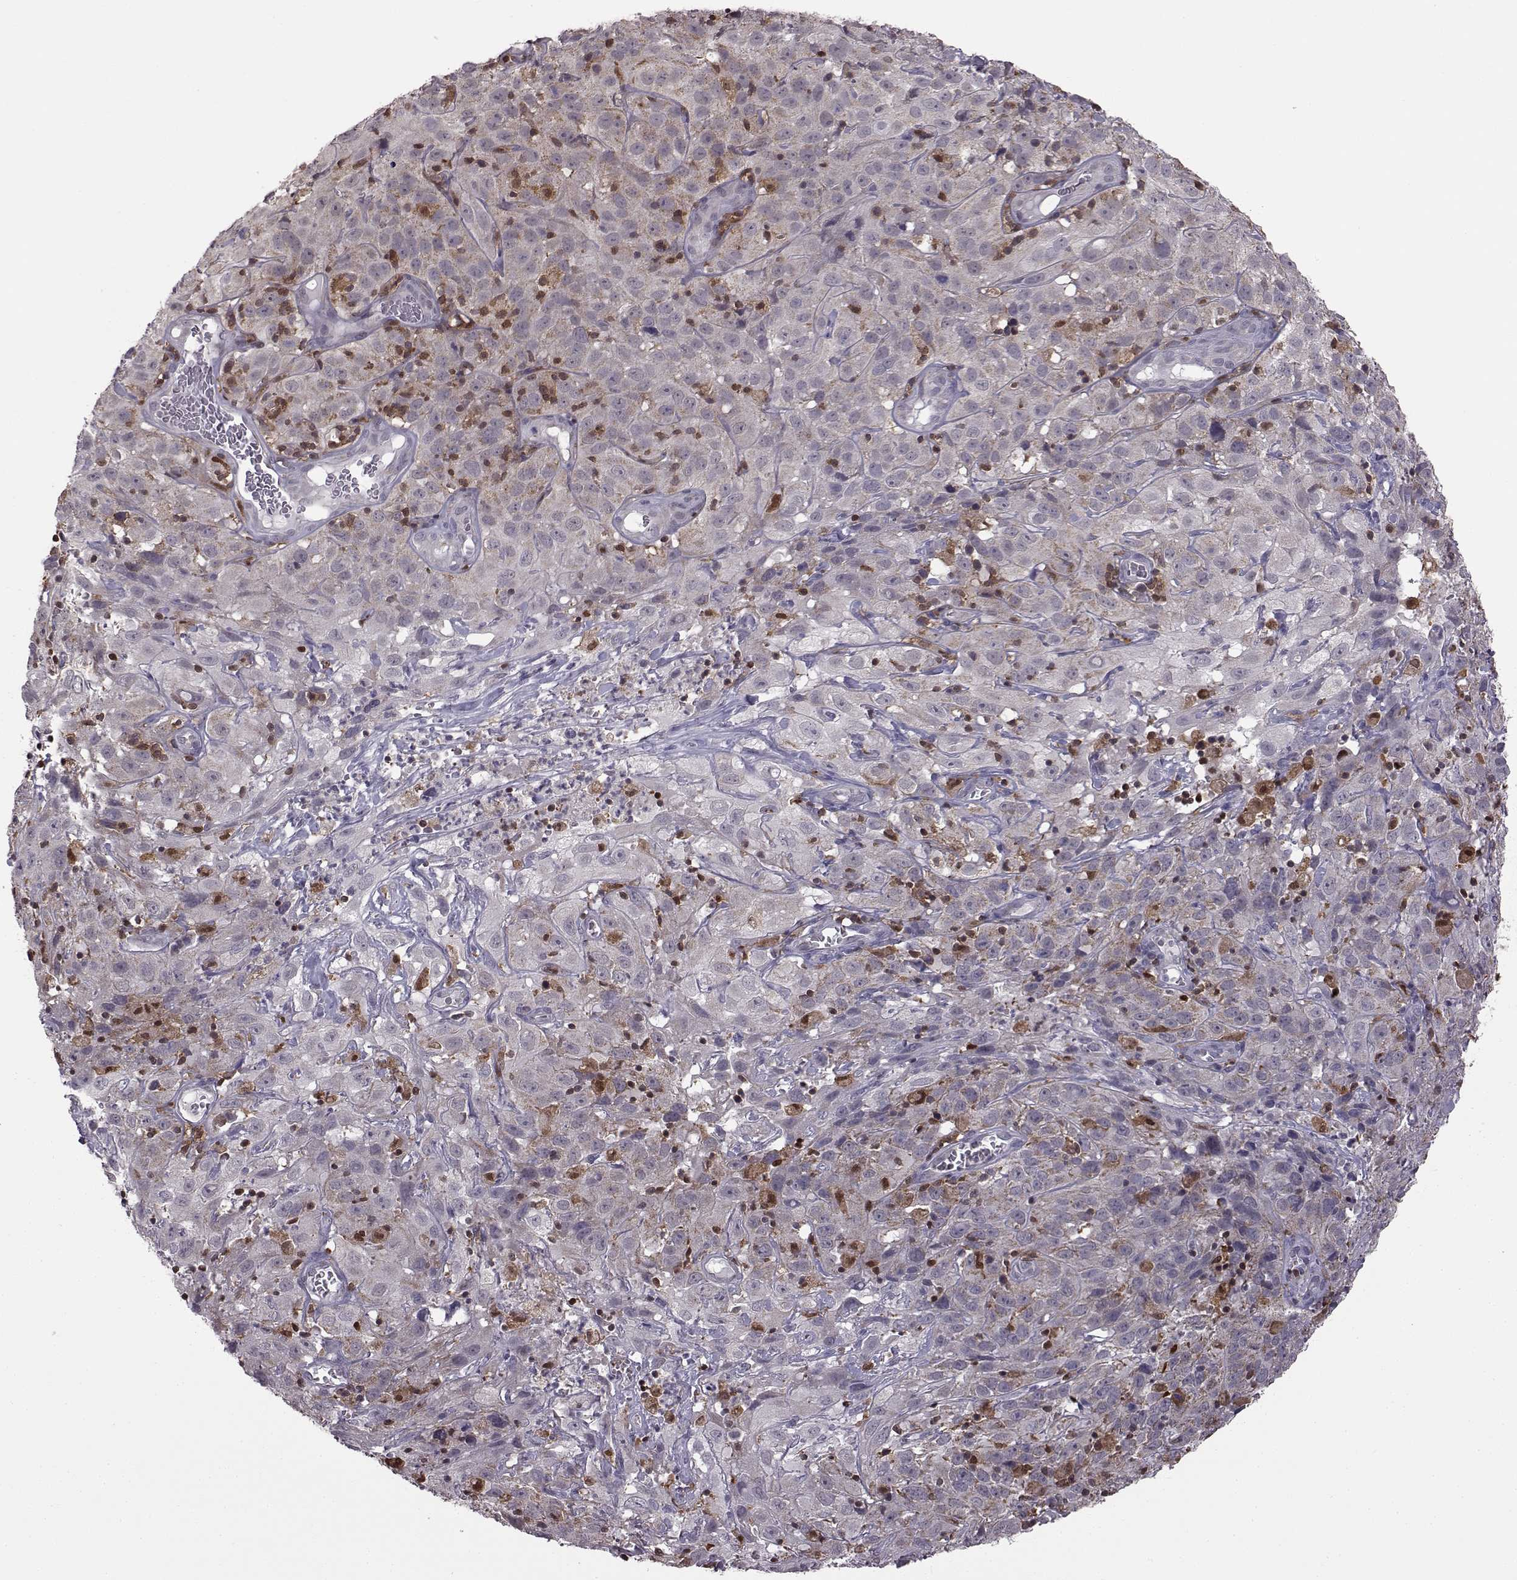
{"staining": {"intensity": "negative", "quantity": "none", "location": "none"}, "tissue": "cervical cancer", "cell_type": "Tumor cells", "image_type": "cancer", "snomed": [{"axis": "morphology", "description": "Squamous cell carcinoma, NOS"}, {"axis": "topography", "description": "Cervix"}], "caption": "Immunohistochemical staining of cervical cancer shows no significant positivity in tumor cells. (DAB (3,3'-diaminobenzidine) immunohistochemistry, high magnification).", "gene": "DOK2", "patient": {"sex": "female", "age": 32}}